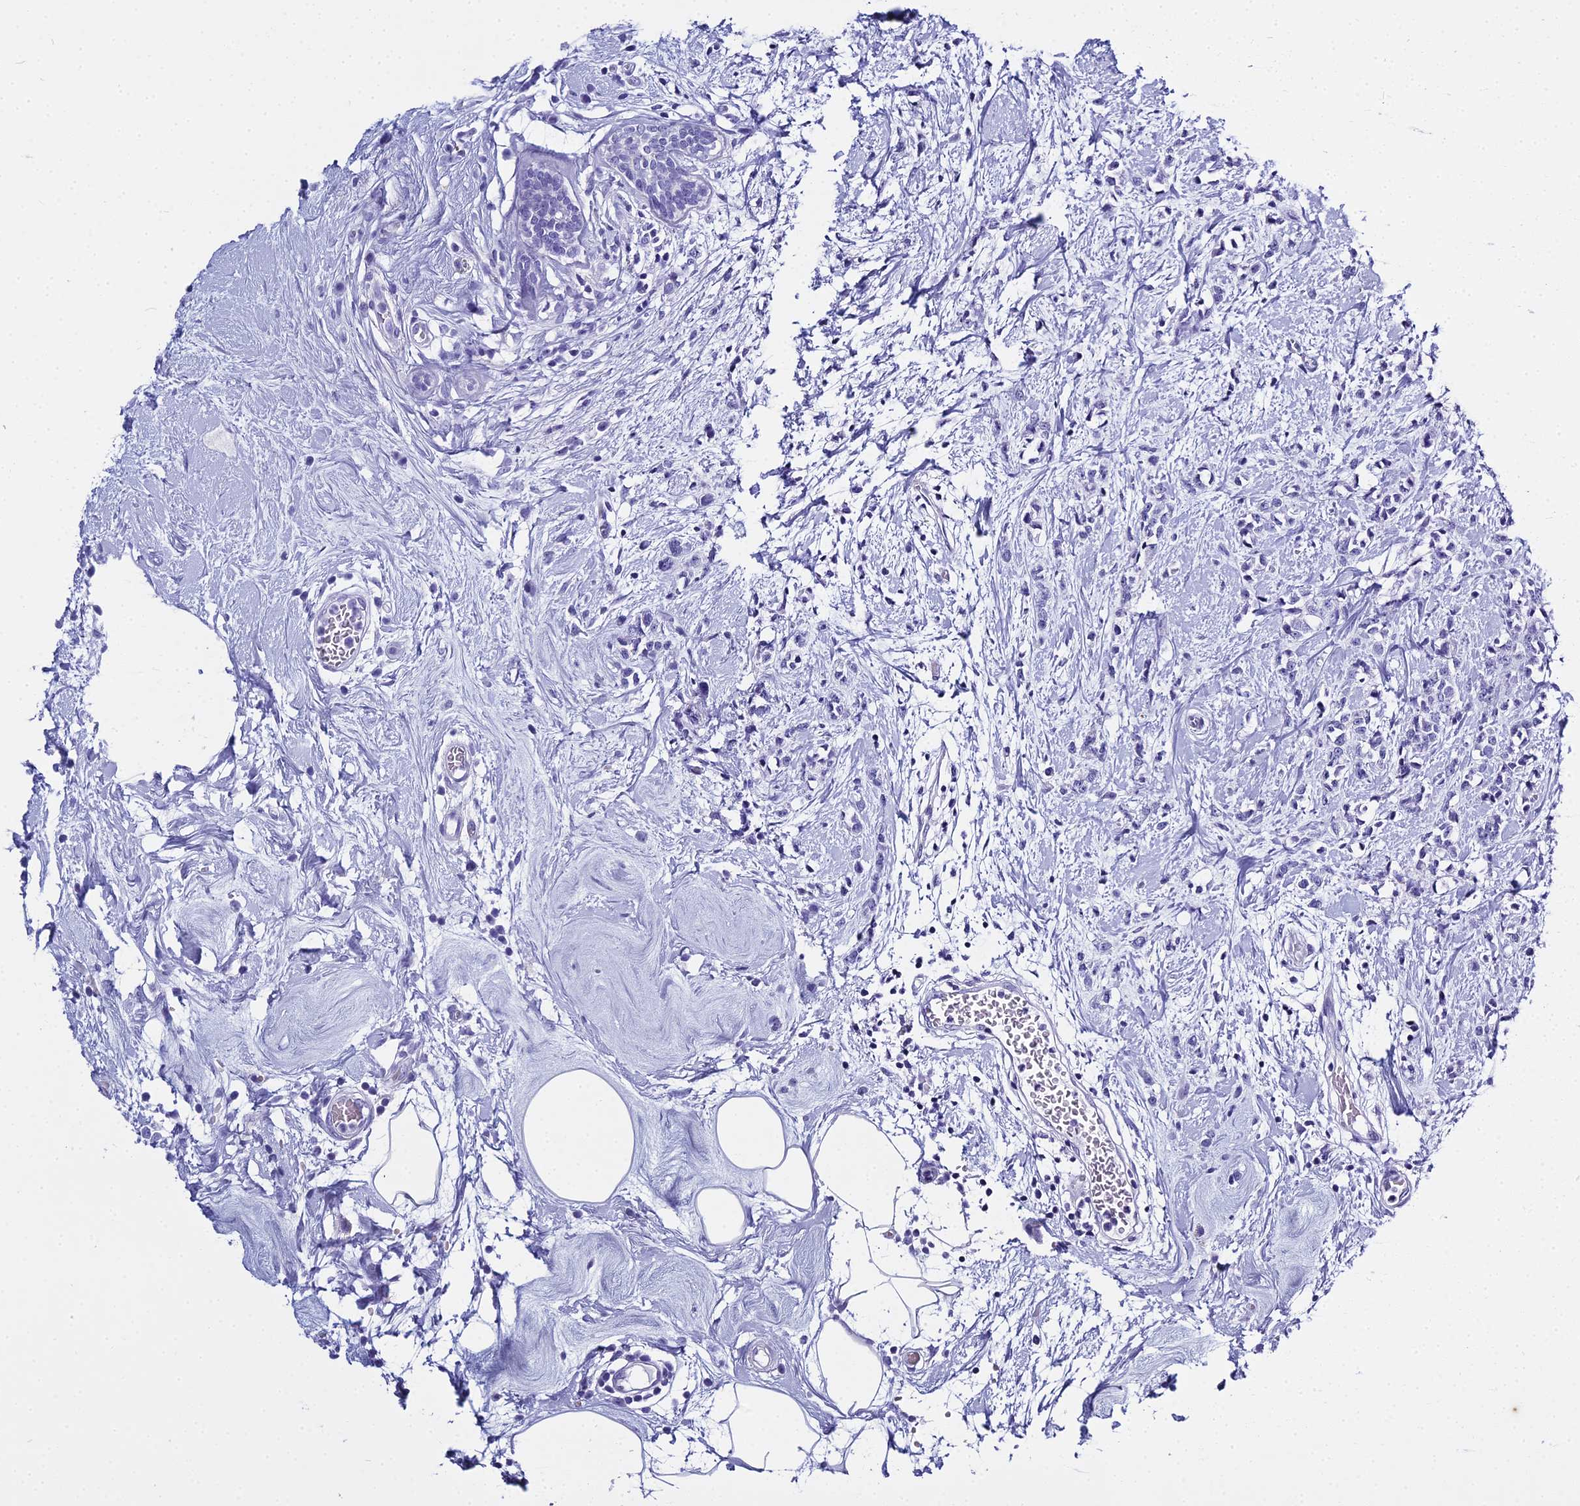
{"staining": {"intensity": "negative", "quantity": "none", "location": "none"}, "tissue": "breast cancer", "cell_type": "Tumor cells", "image_type": "cancer", "snomed": [{"axis": "morphology", "description": "Lobular carcinoma"}, {"axis": "topography", "description": "Breast"}], "caption": "Immunohistochemistry (IHC) of breast lobular carcinoma displays no expression in tumor cells.", "gene": "HMGB4", "patient": {"sex": "female", "age": 58}}